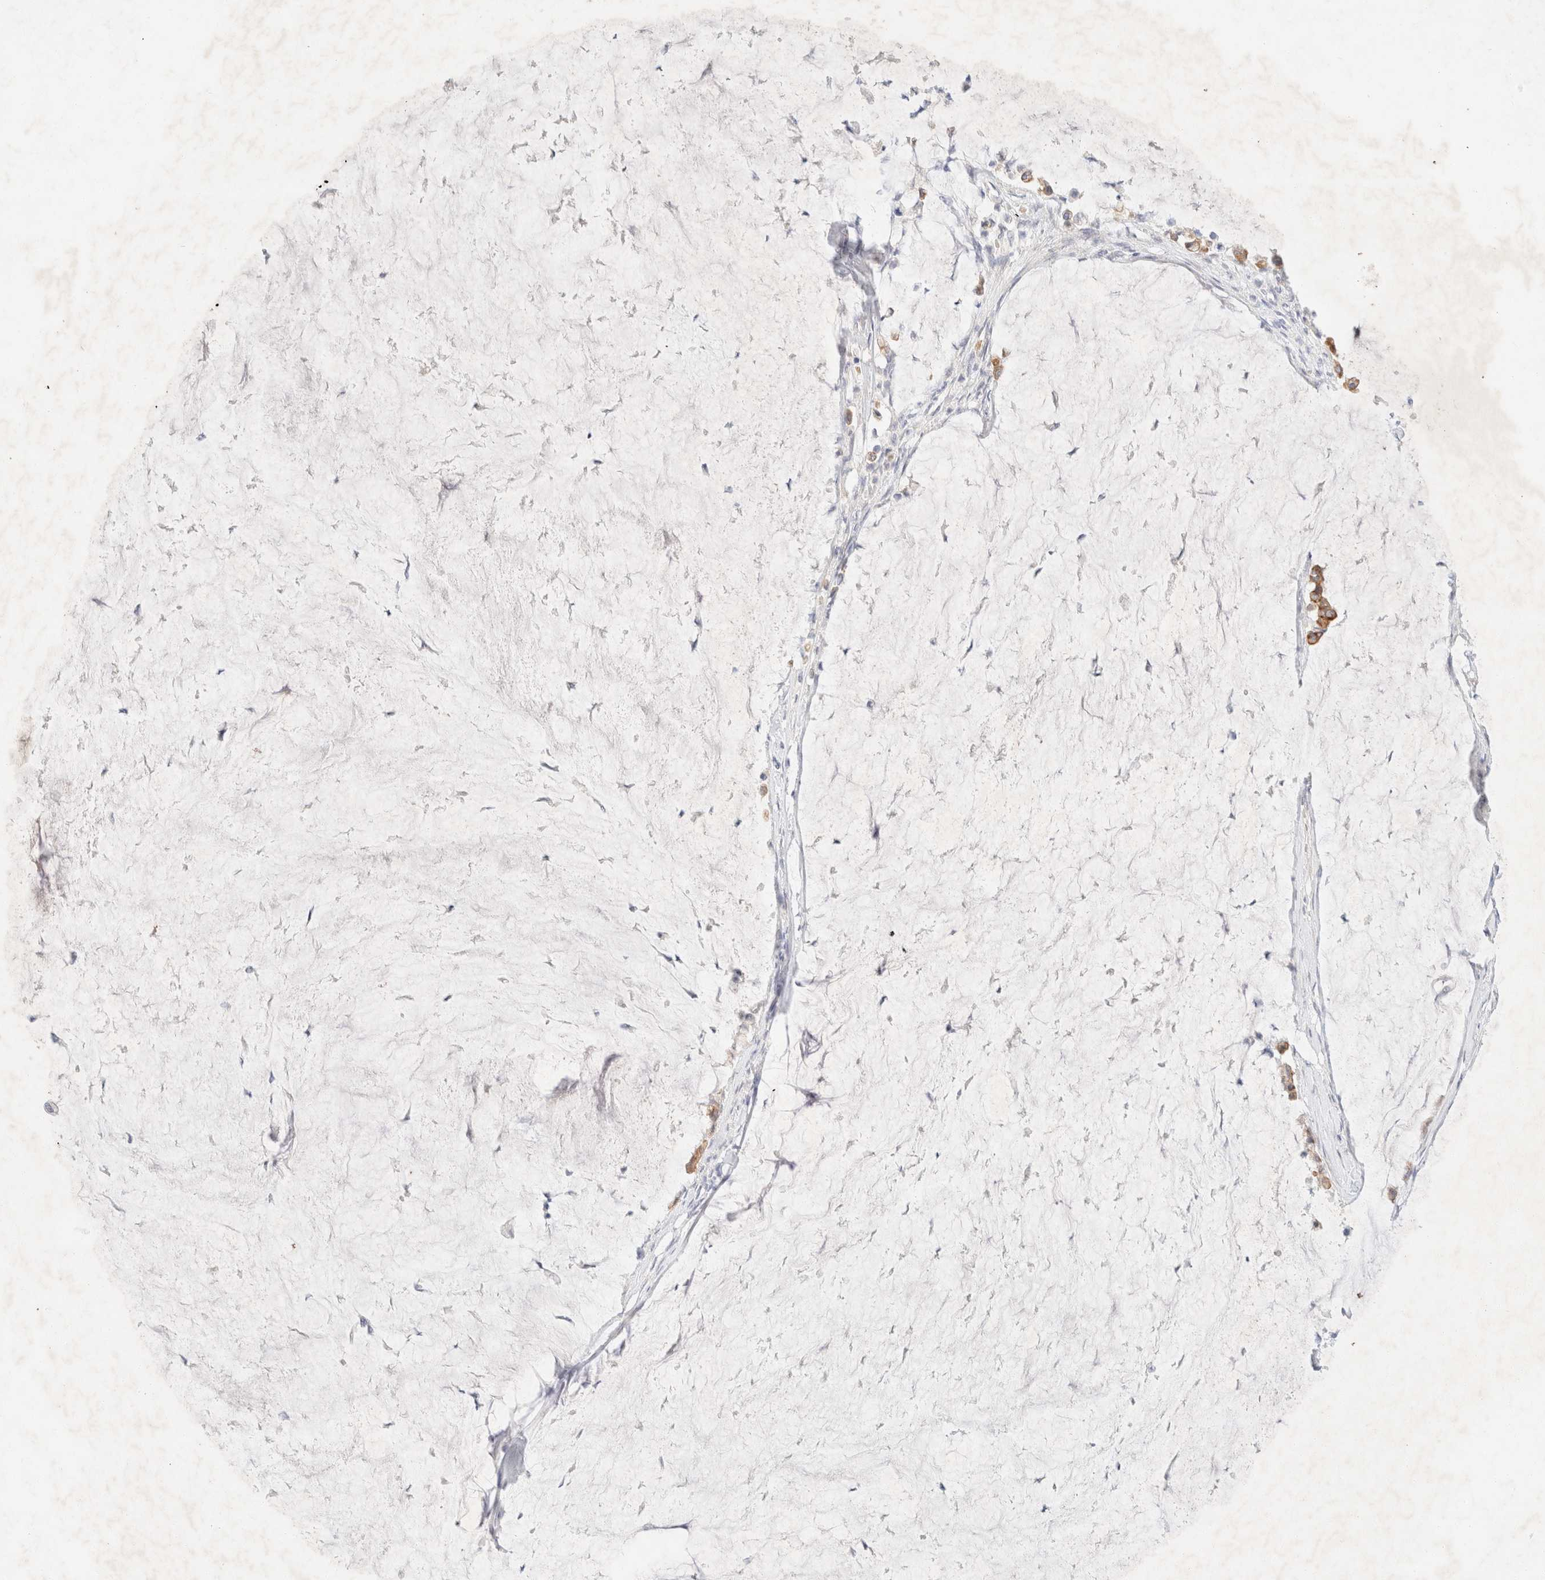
{"staining": {"intensity": "moderate", "quantity": ">75%", "location": "cytoplasmic/membranous"}, "tissue": "pancreatic cancer", "cell_type": "Tumor cells", "image_type": "cancer", "snomed": [{"axis": "morphology", "description": "Adenocarcinoma, NOS"}, {"axis": "topography", "description": "Pancreas"}], "caption": "Pancreatic adenocarcinoma stained for a protein (brown) demonstrates moderate cytoplasmic/membranous positive expression in about >75% of tumor cells.", "gene": "CSNK1E", "patient": {"sex": "male", "age": 41}}